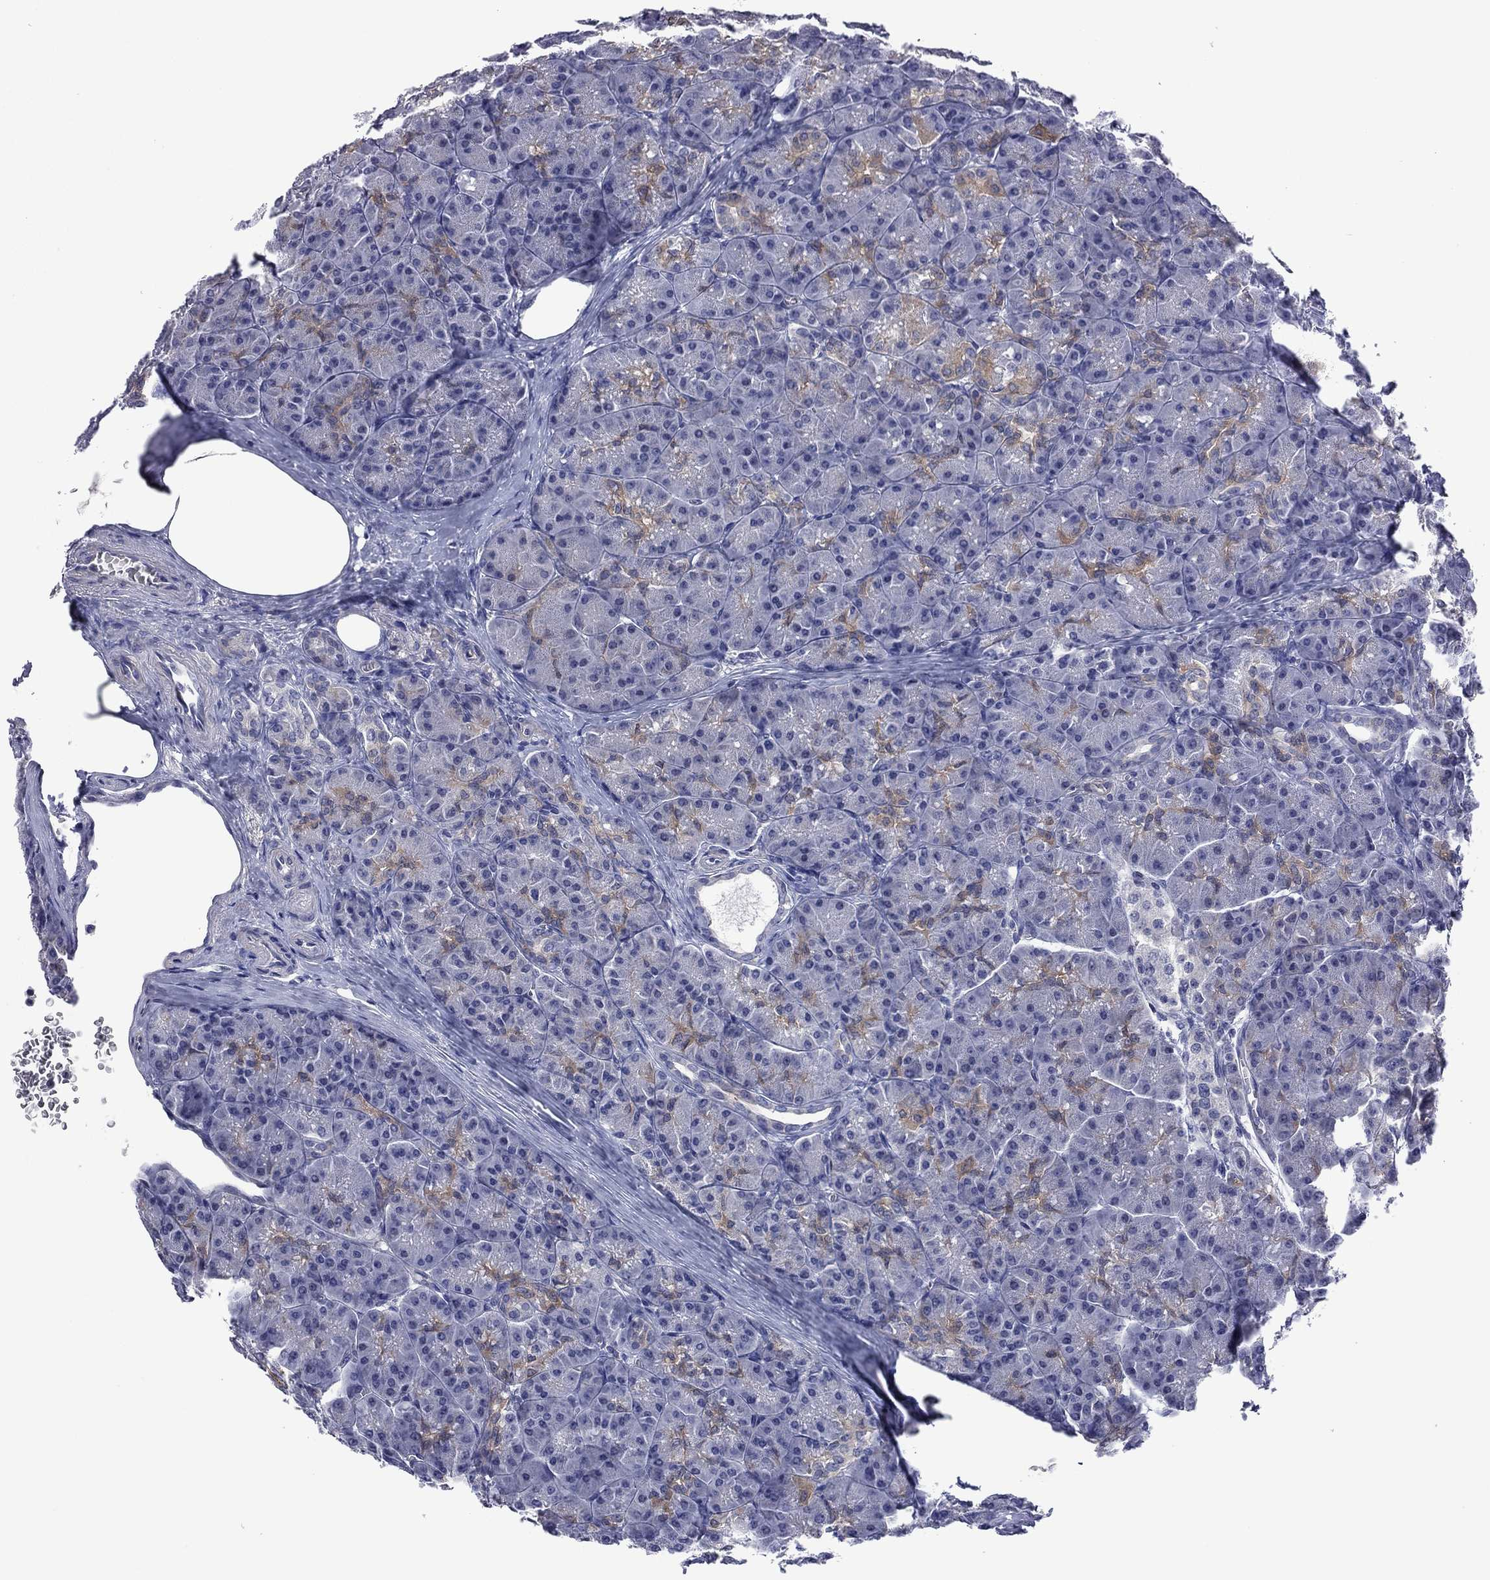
{"staining": {"intensity": "weak", "quantity": "<25%", "location": "cytoplasmic/membranous"}, "tissue": "pancreas", "cell_type": "Exocrine glandular cells", "image_type": "normal", "snomed": [{"axis": "morphology", "description": "Normal tissue, NOS"}, {"axis": "topography", "description": "Pancreas"}], "caption": "The histopathology image exhibits no significant expression in exocrine glandular cells of pancreas.", "gene": "POU5F2", "patient": {"sex": "male", "age": 57}}